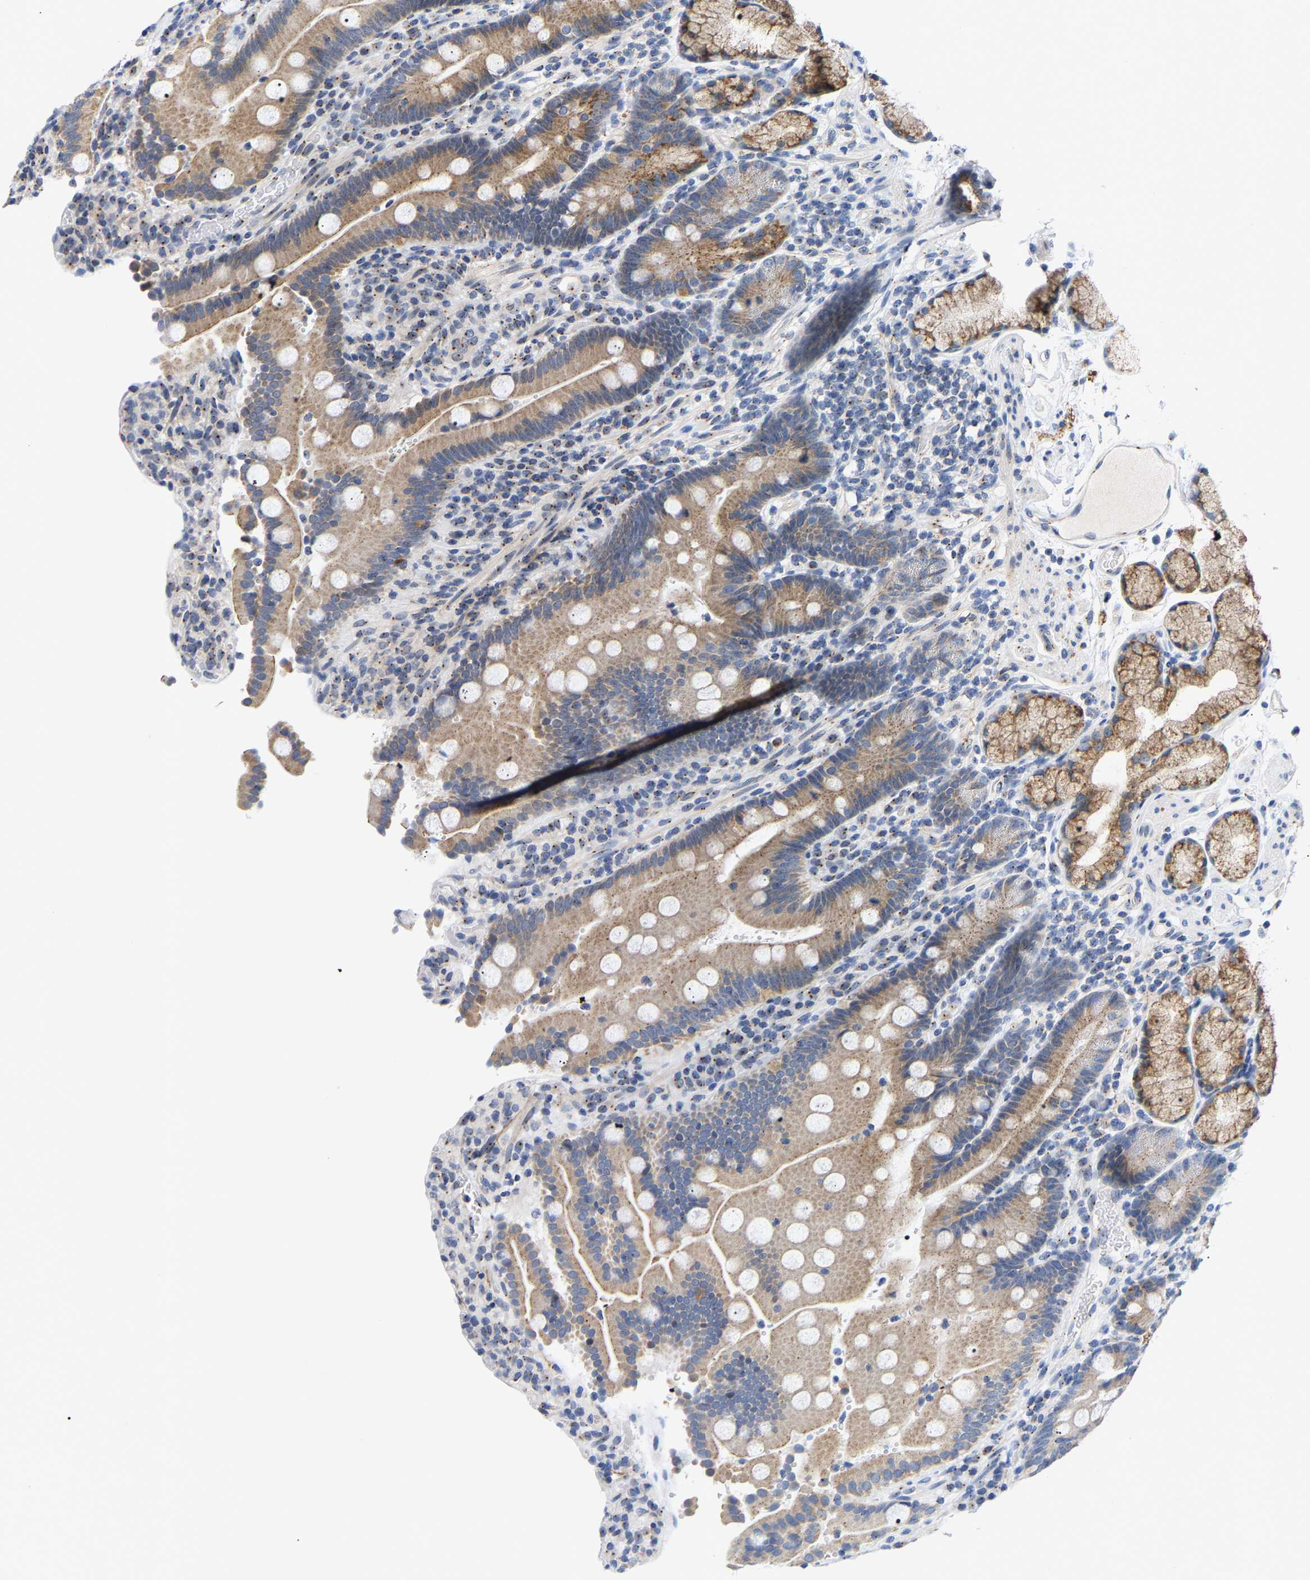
{"staining": {"intensity": "moderate", "quantity": ">75%", "location": "cytoplasmic/membranous"}, "tissue": "duodenum", "cell_type": "Glandular cells", "image_type": "normal", "snomed": [{"axis": "morphology", "description": "Normal tissue, NOS"}, {"axis": "topography", "description": "Small intestine, NOS"}], "caption": "Protein staining shows moderate cytoplasmic/membranous expression in approximately >75% of glandular cells in unremarkable duodenum. Using DAB (3,3'-diaminobenzidine) (brown) and hematoxylin (blue) stains, captured at high magnification using brightfield microscopy.", "gene": "PCNT", "patient": {"sex": "female", "age": 71}}